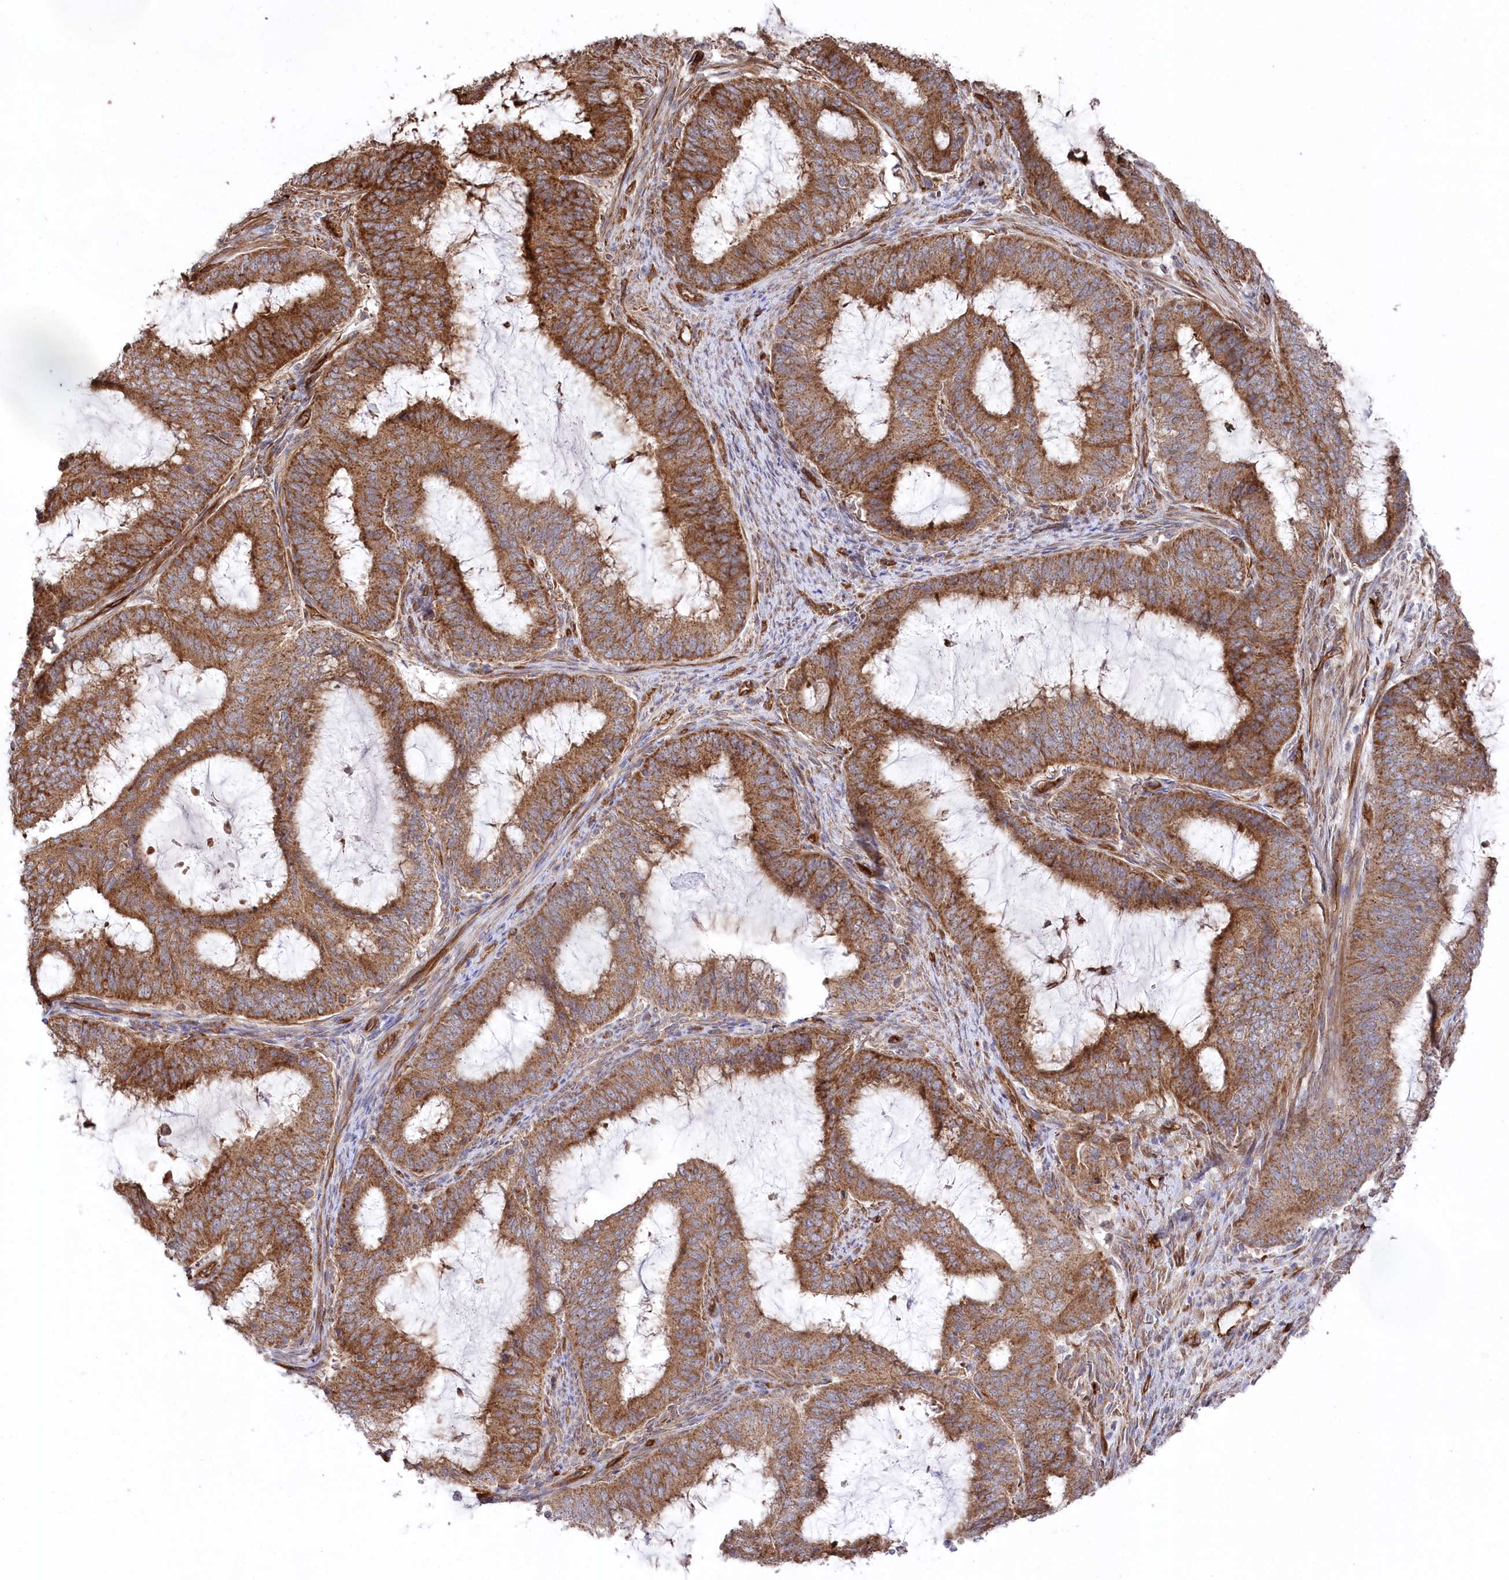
{"staining": {"intensity": "strong", "quantity": ">75%", "location": "cytoplasmic/membranous"}, "tissue": "endometrial cancer", "cell_type": "Tumor cells", "image_type": "cancer", "snomed": [{"axis": "morphology", "description": "Adenocarcinoma, NOS"}, {"axis": "topography", "description": "Endometrium"}], "caption": "A histopathology image of human adenocarcinoma (endometrial) stained for a protein displays strong cytoplasmic/membranous brown staining in tumor cells. (DAB (3,3'-diaminobenzidine) IHC with brightfield microscopy, high magnification).", "gene": "MTPAP", "patient": {"sex": "female", "age": 51}}